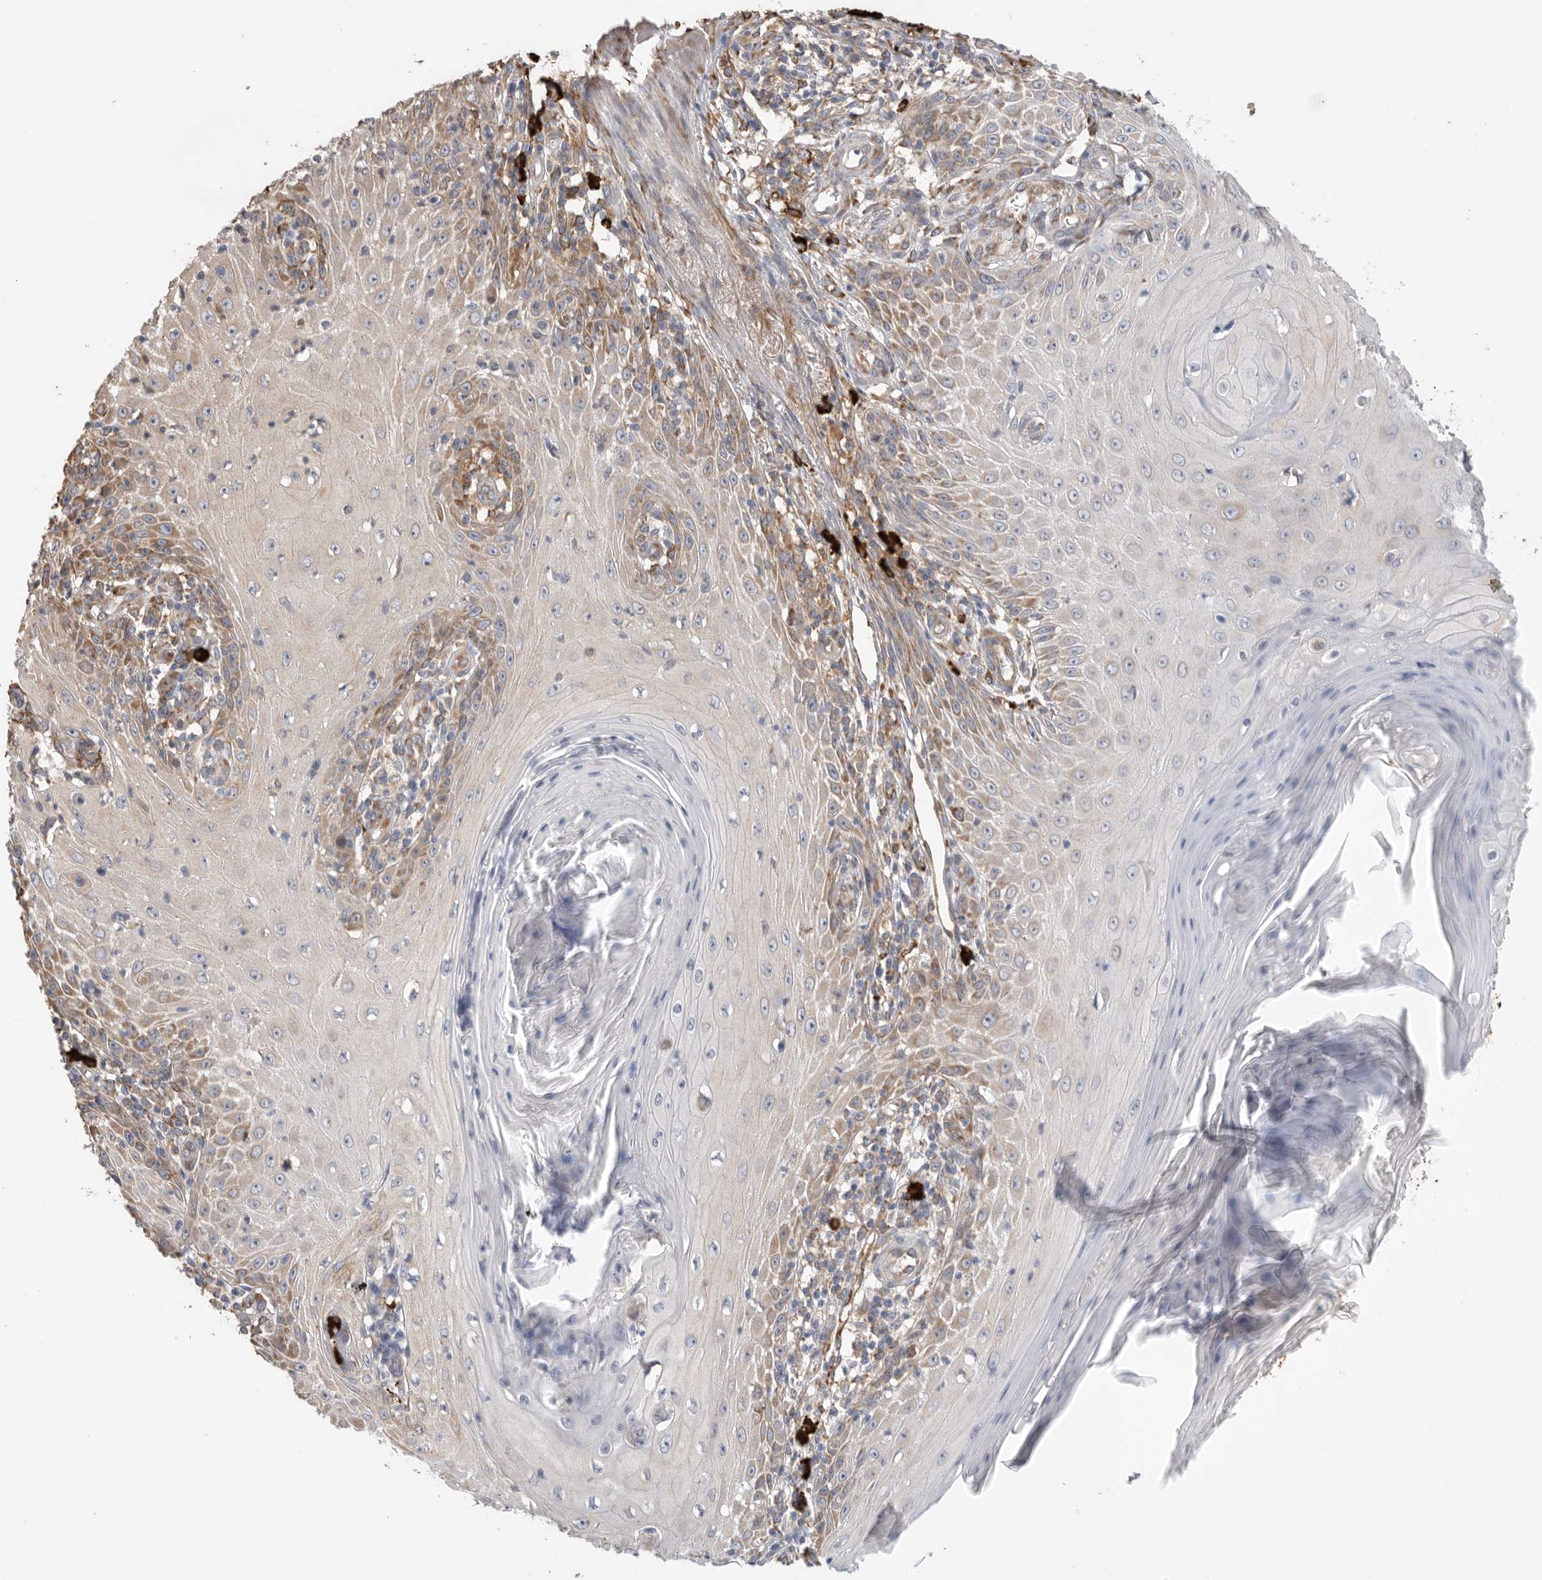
{"staining": {"intensity": "moderate", "quantity": "<25%", "location": "cytoplasmic/membranous"}, "tissue": "skin cancer", "cell_type": "Tumor cells", "image_type": "cancer", "snomed": [{"axis": "morphology", "description": "Squamous cell carcinoma, NOS"}, {"axis": "topography", "description": "Skin"}], "caption": "Immunohistochemical staining of human skin cancer demonstrates low levels of moderate cytoplasmic/membranous expression in about <25% of tumor cells.", "gene": "BLOC1S5", "patient": {"sex": "female", "age": 73}}